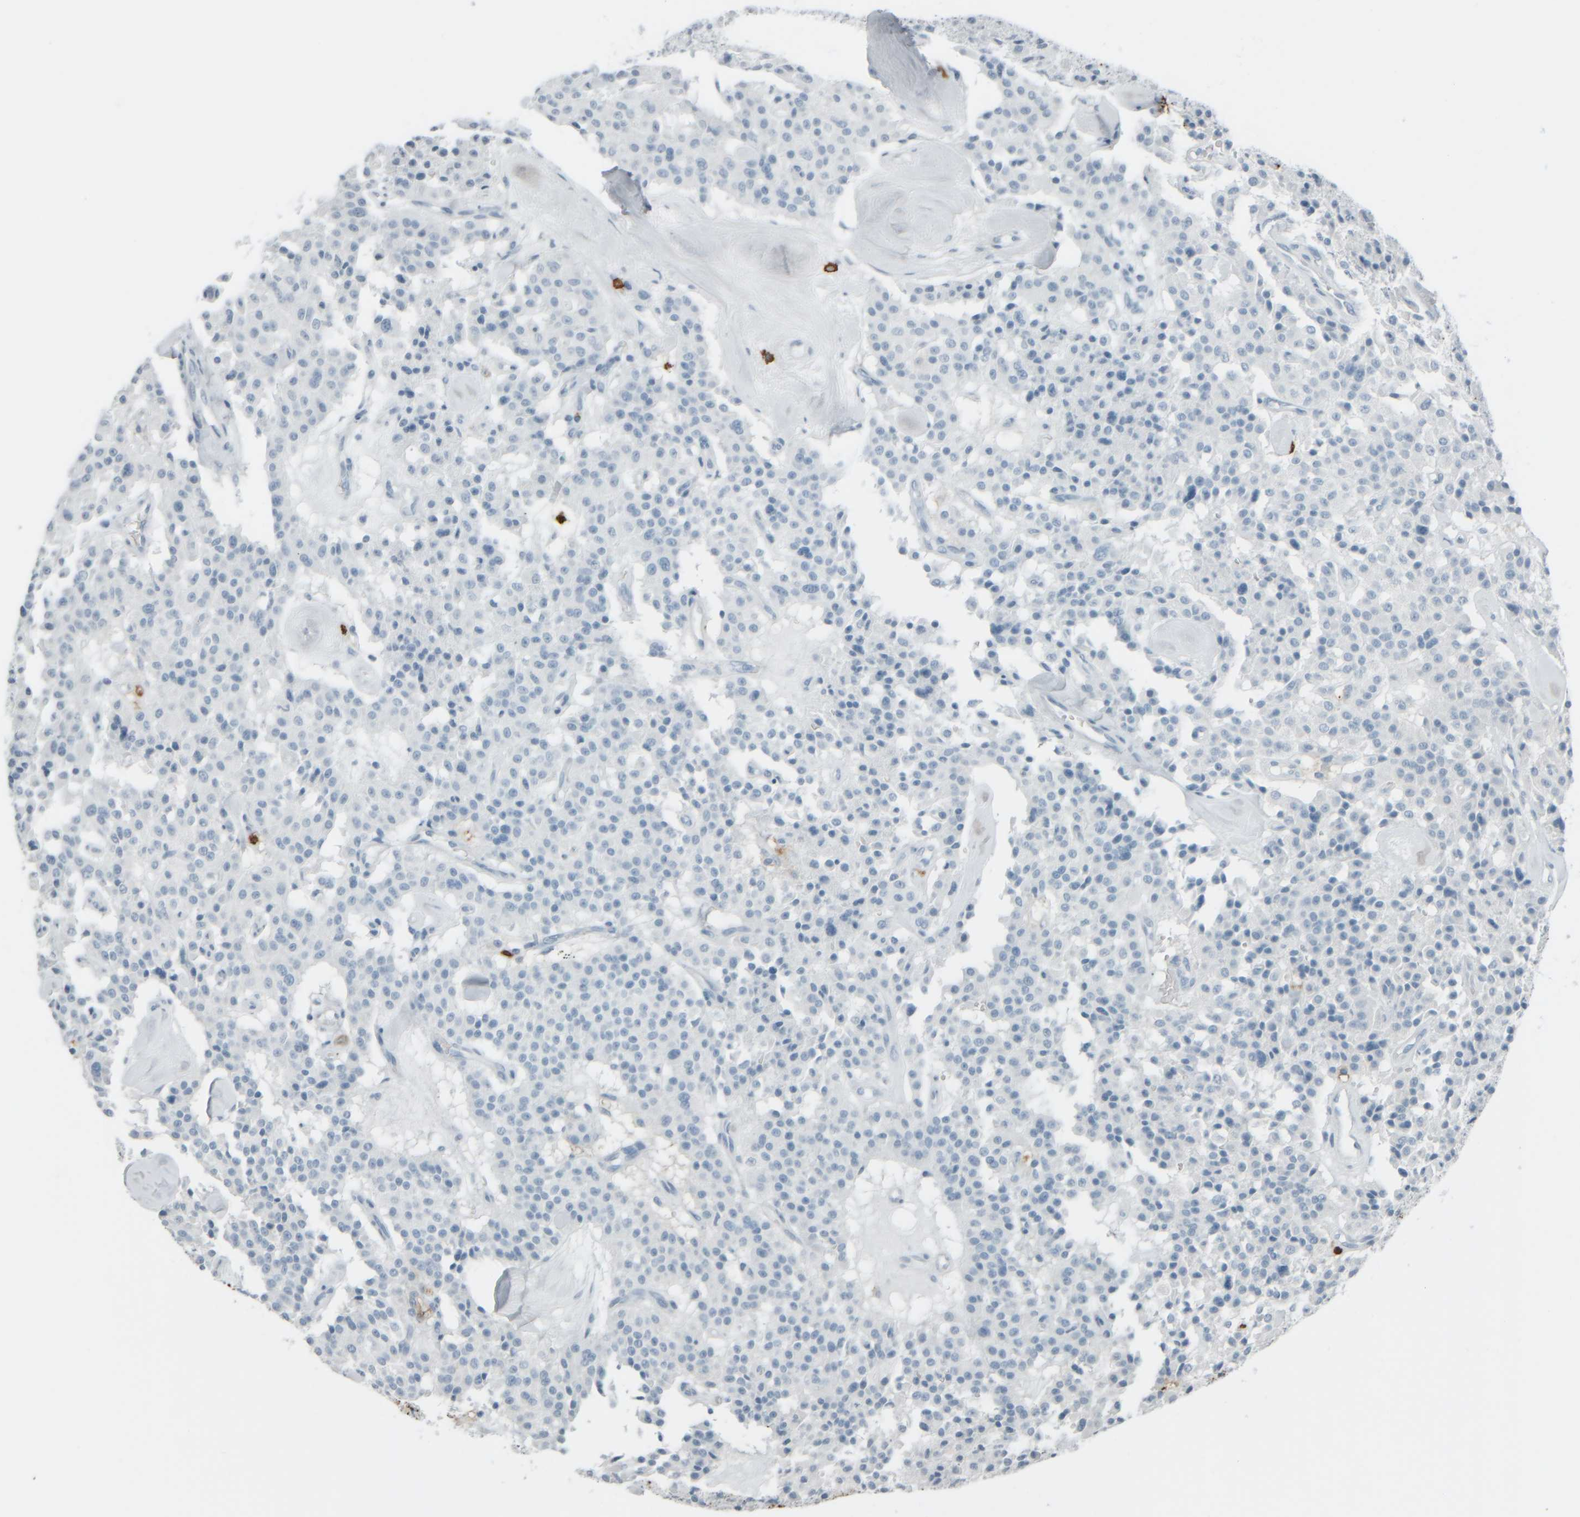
{"staining": {"intensity": "negative", "quantity": "none", "location": "none"}, "tissue": "carcinoid", "cell_type": "Tumor cells", "image_type": "cancer", "snomed": [{"axis": "morphology", "description": "Carcinoid, malignant, NOS"}, {"axis": "topography", "description": "Lung"}], "caption": "High power microscopy histopathology image of an IHC image of carcinoid (malignant), revealing no significant expression in tumor cells.", "gene": "TPSAB1", "patient": {"sex": "male", "age": 30}}